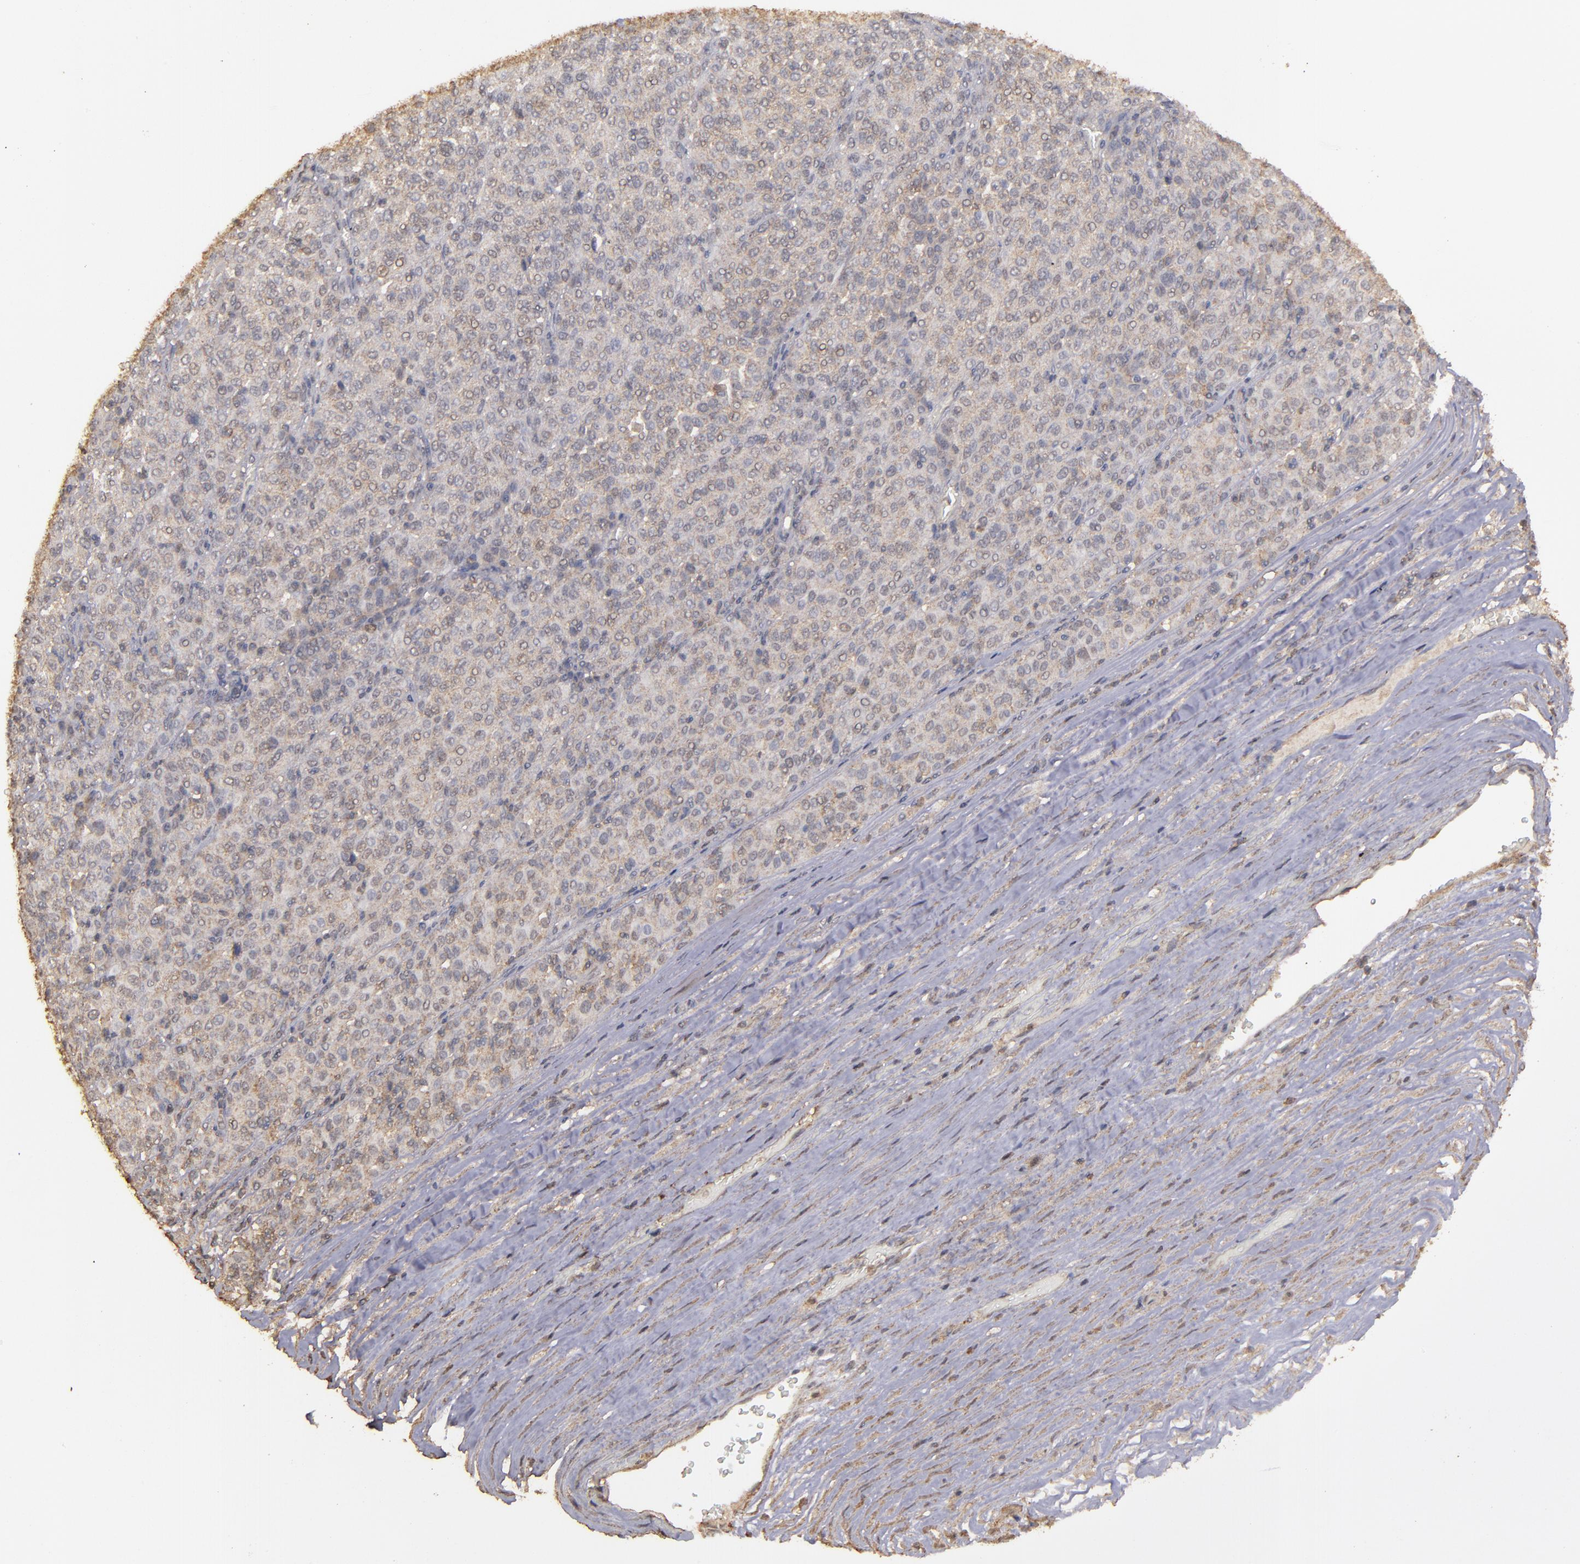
{"staining": {"intensity": "weak", "quantity": ">75%", "location": "cytoplasmic/membranous"}, "tissue": "melanoma", "cell_type": "Tumor cells", "image_type": "cancer", "snomed": [{"axis": "morphology", "description": "Malignant melanoma, Metastatic site"}, {"axis": "topography", "description": "Pancreas"}], "caption": "Weak cytoplasmic/membranous staining for a protein is appreciated in about >75% of tumor cells of malignant melanoma (metastatic site) using immunohistochemistry.", "gene": "FAT1", "patient": {"sex": "female", "age": 30}}